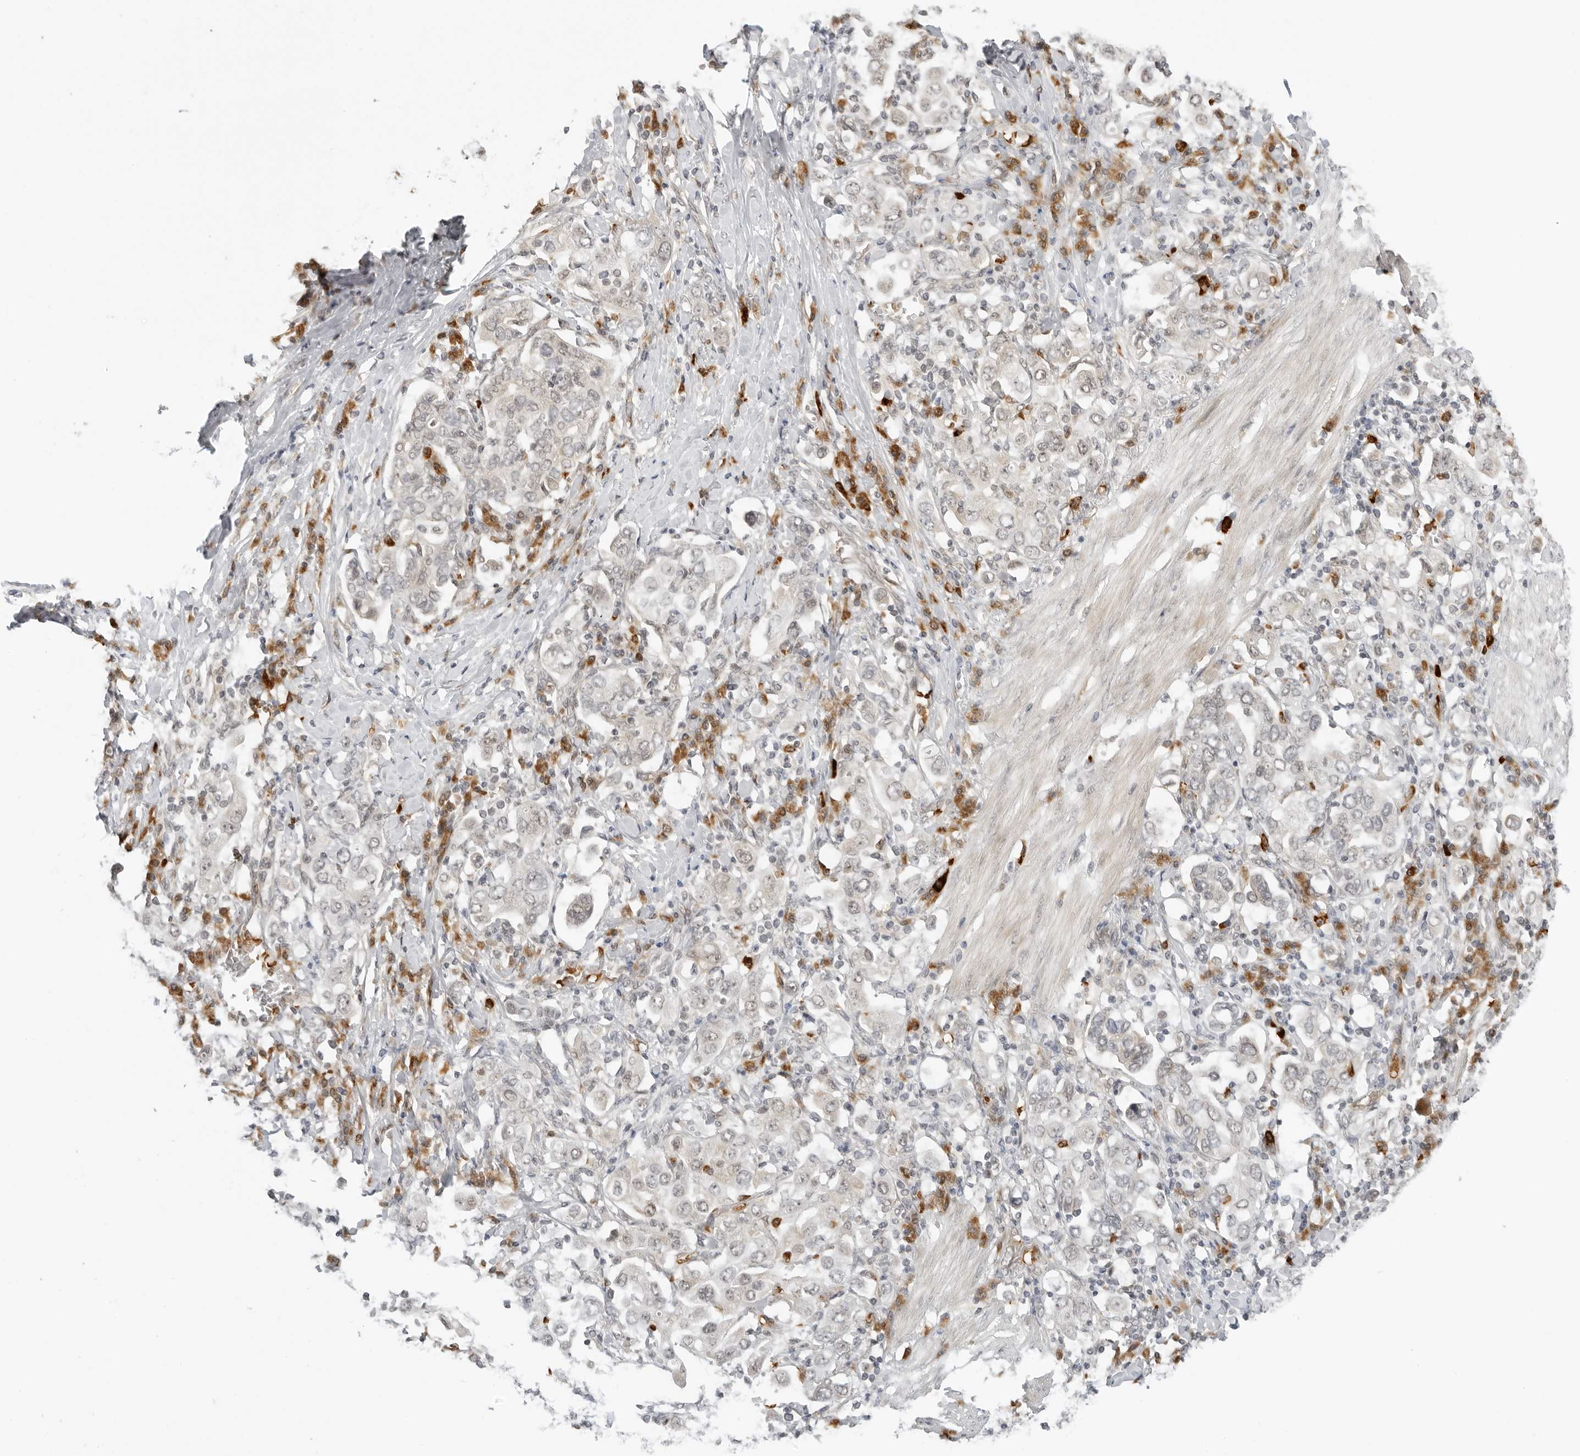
{"staining": {"intensity": "negative", "quantity": "none", "location": "none"}, "tissue": "stomach cancer", "cell_type": "Tumor cells", "image_type": "cancer", "snomed": [{"axis": "morphology", "description": "Adenocarcinoma, NOS"}, {"axis": "topography", "description": "Stomach, upper"}], "caption": "High magnification brightfield microscopy of stomach cancer stained with DAB (brown) and counterstained with hematoxylin (blue): tumor cells show no significant staining.", "gene": "SUGCT", "patient": {"sex": "male", "age": 62}}